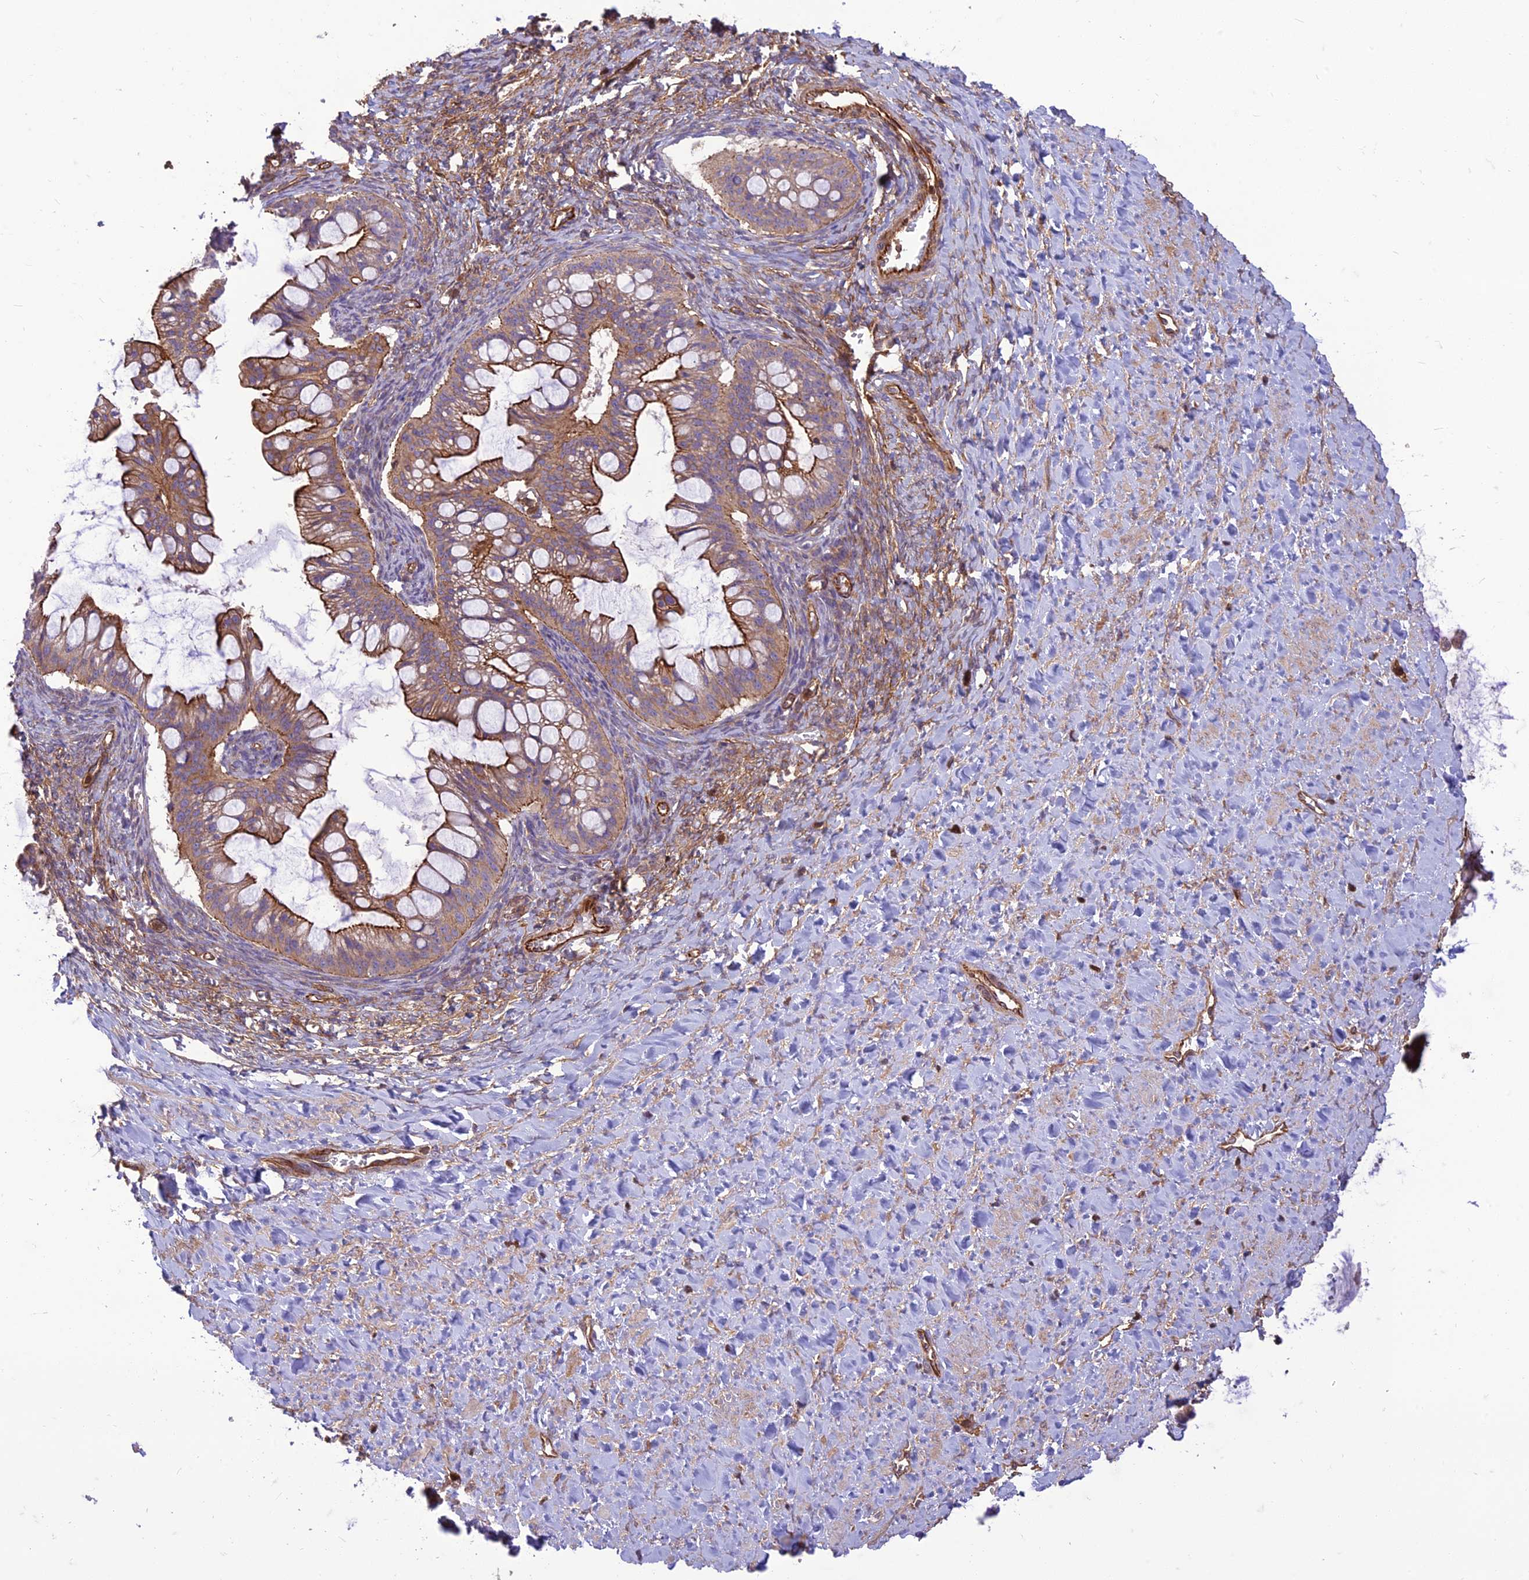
{"staining": {"intensity": "moderate", "quantity": ">75%", "location": "cytoplasmic/membranous"}, "tissue": "ovarian cancer", "cell_type": "Tumor cells", "image_type": "cancer", "snomed": [{"axis": "morphology", "description": "Cystadenocarcinoma, mucinous, NOS"}, {"axis": "topography", "description": "Ovary"}], "caption": "Brown immunohistochemical staining in mucinous cystadenocarcinoma (ovarian) demonstrates moderate cytoplasmic/membranous positivity in approximately >75% of tumor cells. (brown staining indicates protein expression, while blue staining denotes nuclei).", "gene": "HPSE2", "patient": {"sex": "female", "age": 73}}